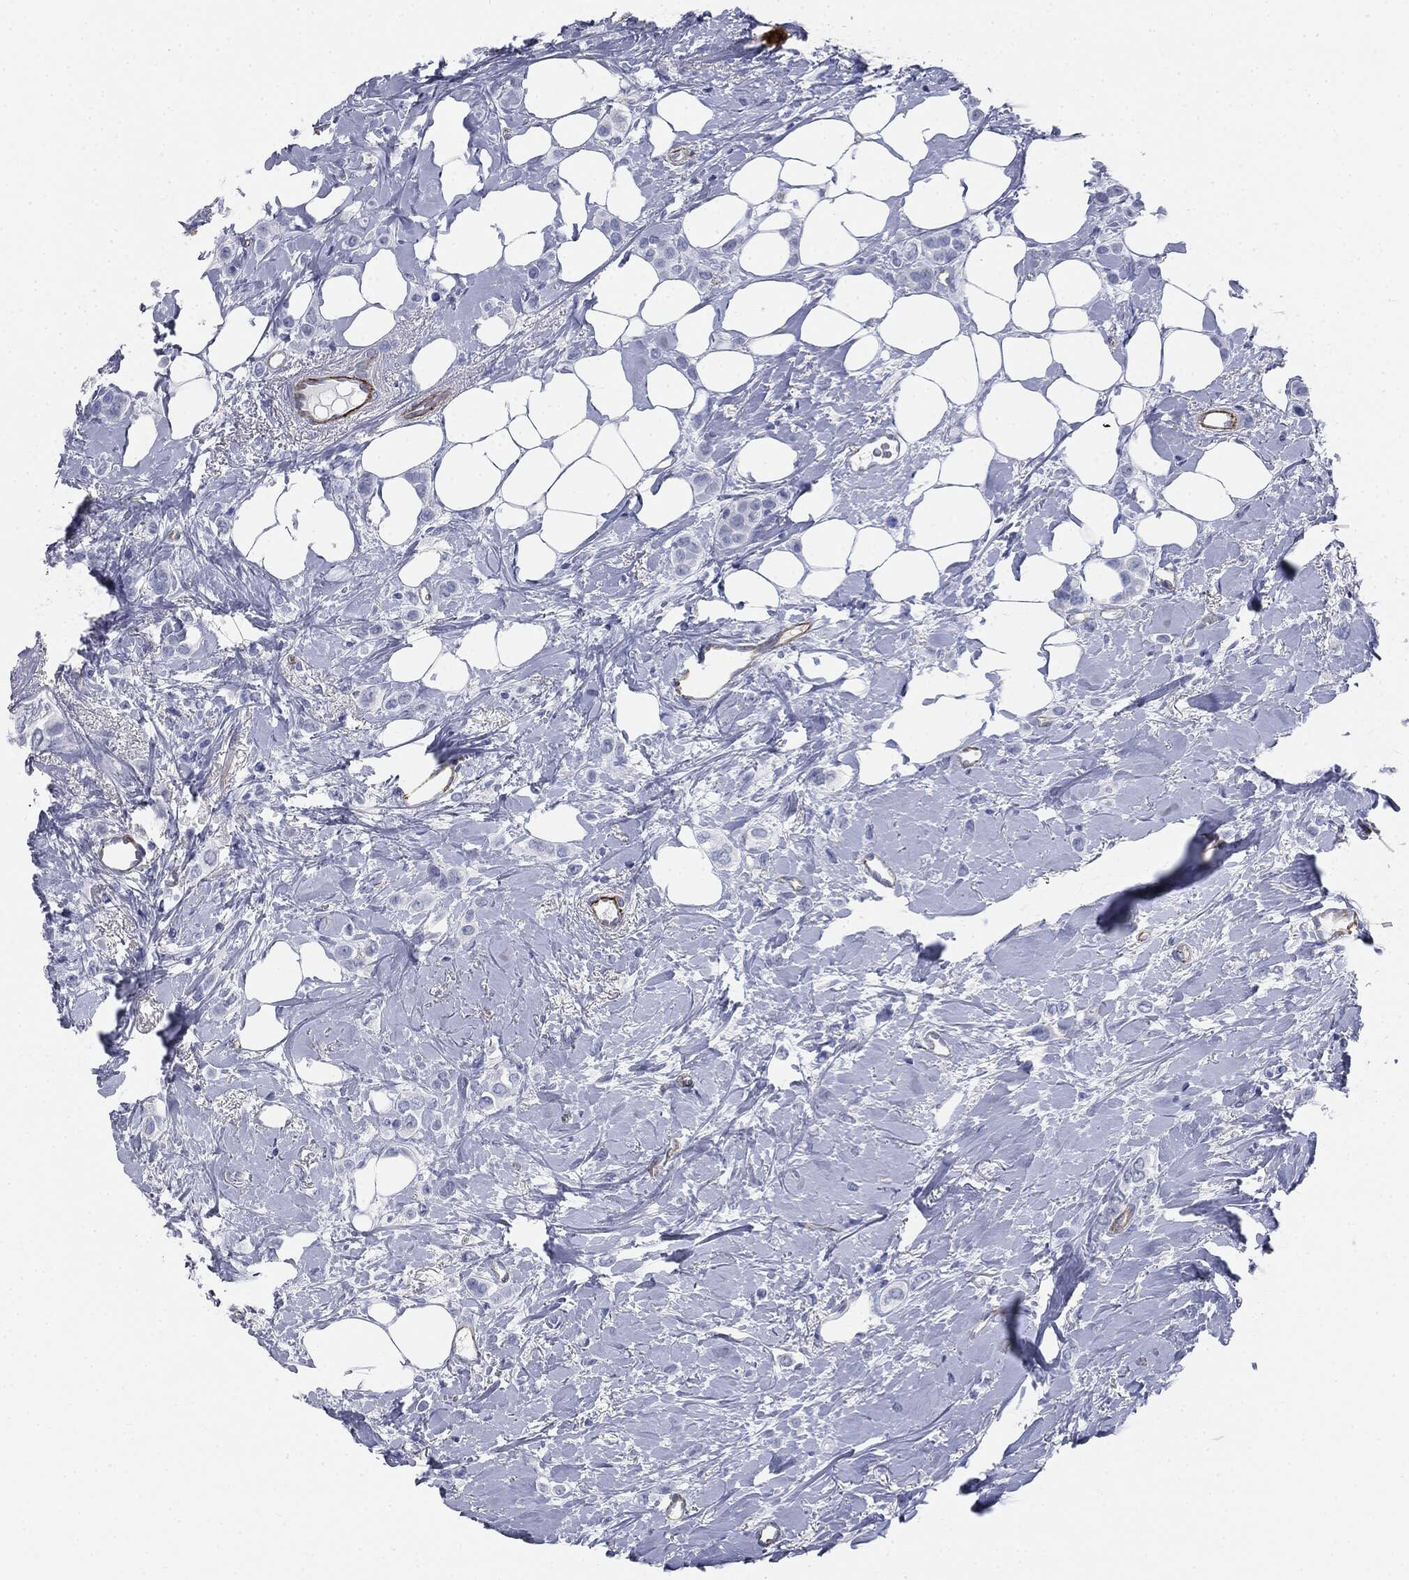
{"staining": {"intensity": "negative", "quantity": "none", "location": "none"}, "tissue": "breast cancer", "cell_type": "Tumor cells", "image_type": "cancer", "snomed": [{"axis": "morphology", "description": "Lobular carcinoma"}, {"axis": "topography", "description": "Breast"}], "caption": "IHC of lobular carcinoma (breast) shows no expression in tumor cells.", "gene": "MUC5AC", "patient": {"sex": "female", "age": 66}}